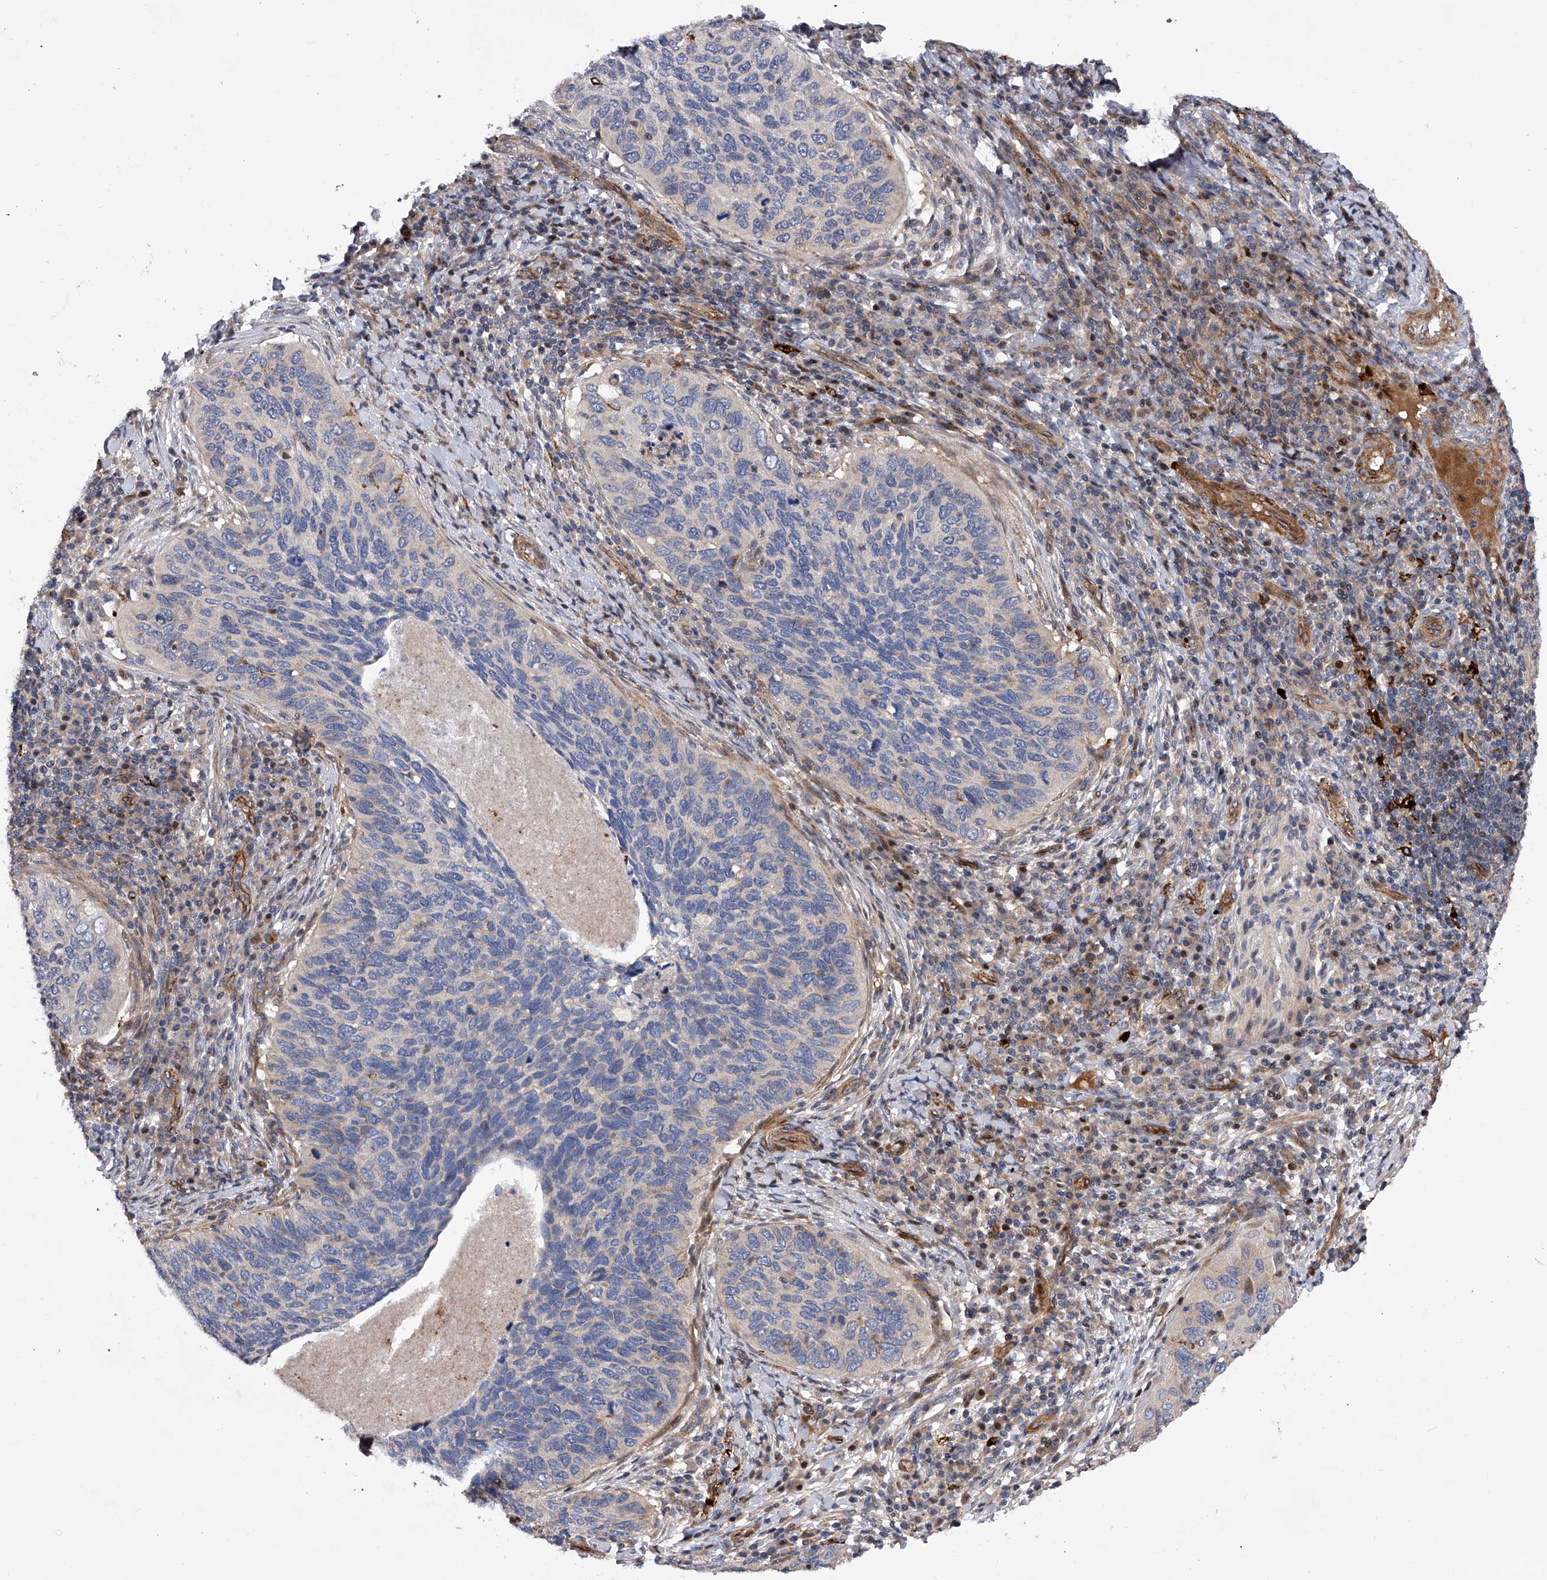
{"staining": {"intensity": "negative", "quantity": "none", "location": "none"}, "tissue": "cervical cancer", "cell_type": "Tumor cells", "image_type": "cancer", "snomed": [{"axis": "morphology", "description": "Squamous cell carcinoma, NOS"}, {"axis": "topography", "description": "Cervix"}], "caption": "High magnification brightfield microscopy of squamous cell carcinoma (cervical) stained with DAB (3,3'-diaminobenzidine) (brown) and counterstained with hematoxylin (blue): tumor cells show no significant positivity.", "gene": "PDSS2", "patient": {"sex": "female", "age": 38}}